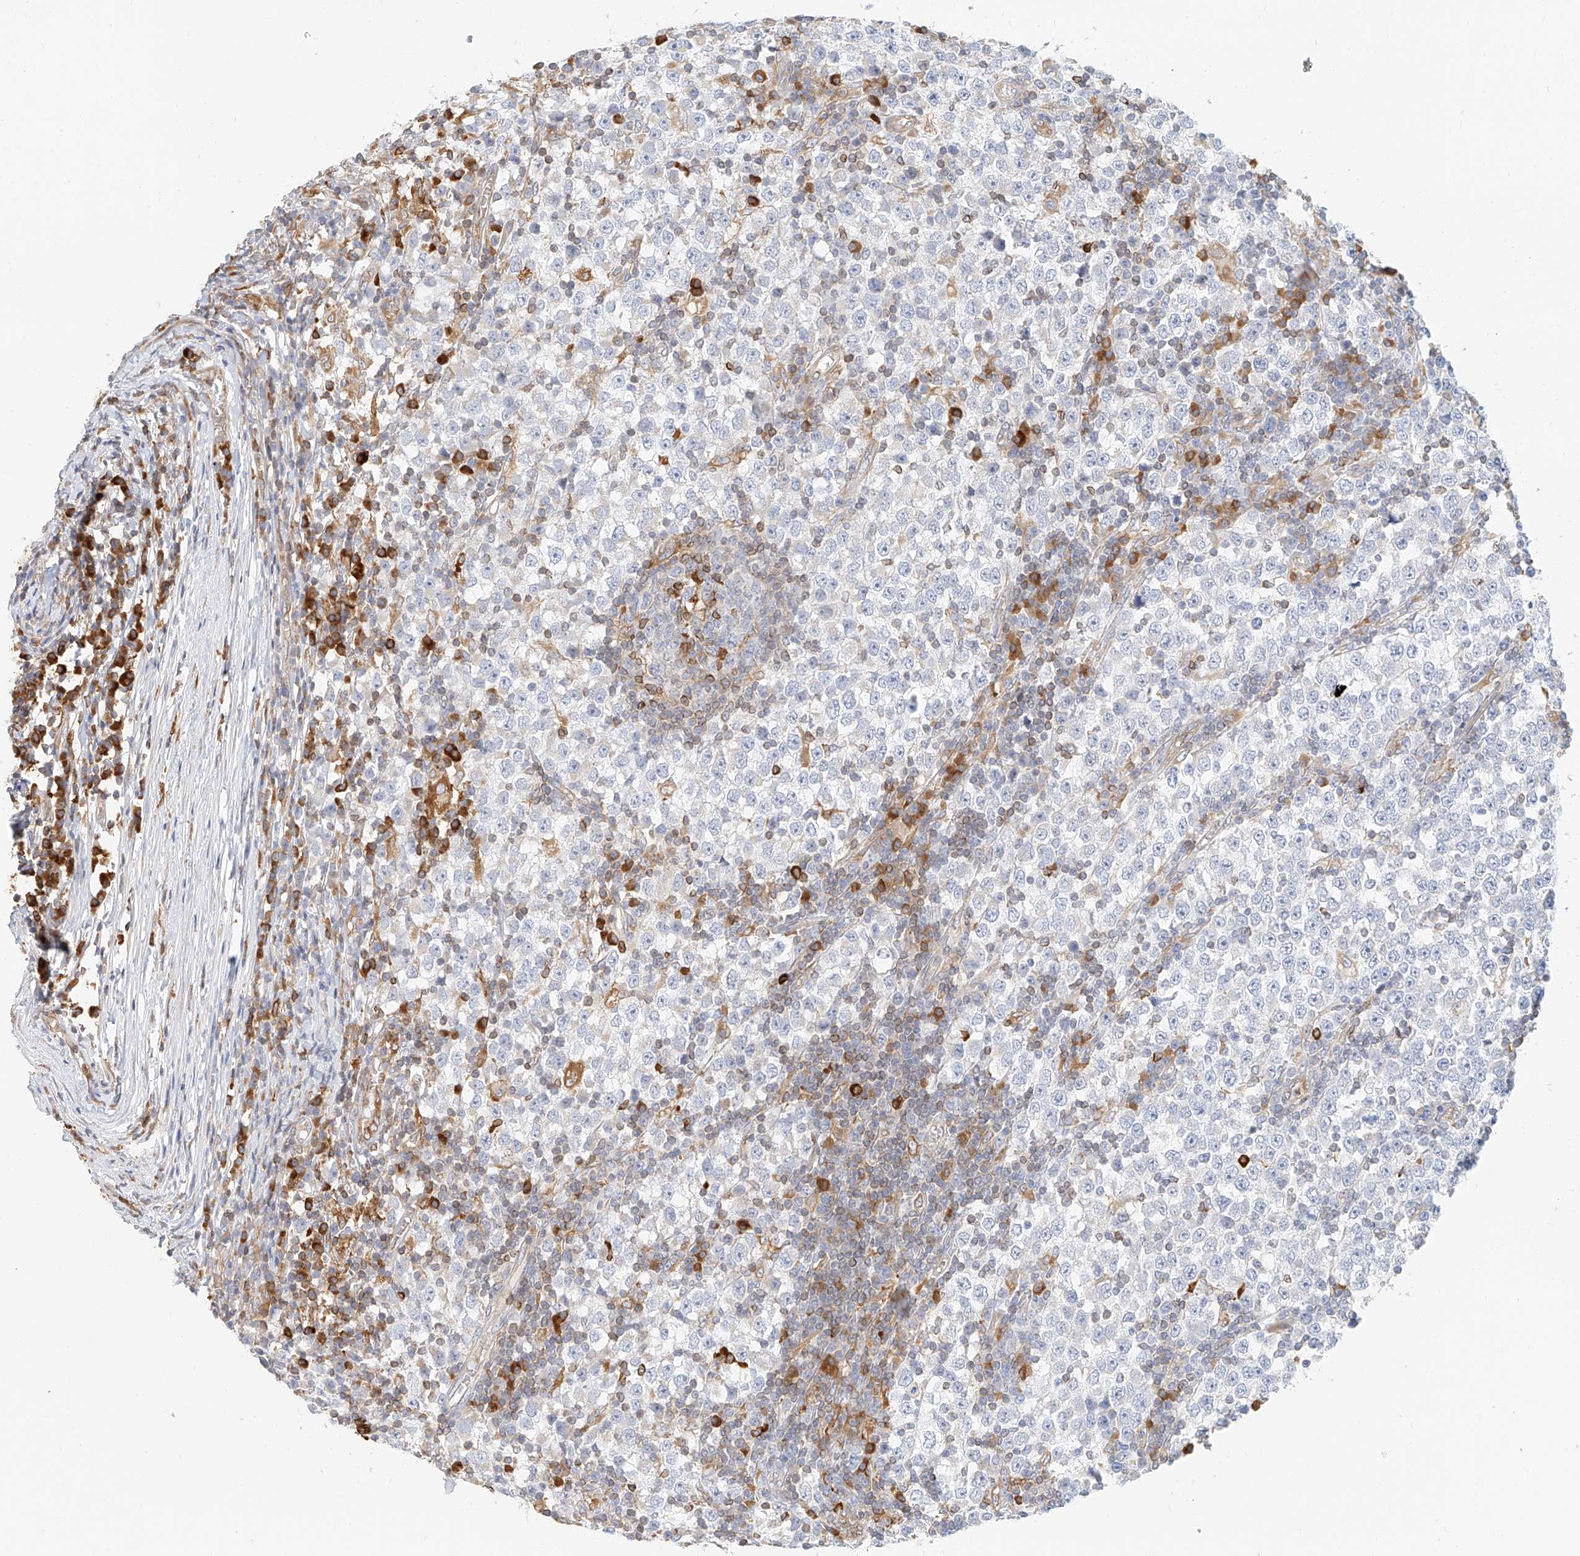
{"staining": {"intensity": "negative", "quantity": "none", "location": "none"}, "tissue": "testis cancer", "cell_type": "Tumor cells", "image_type": "cancer", "snomed": [{"axis": "morphology", "description": "Seminoma, NOS"}, {"axis": "topography", "description": "Testis"}], "caption": "Immunohistochemistry (IHC) image of testis cancer stained for a protein (brown), which exhibits no positivity in tumor cells. The staining was performed using DAB (3,3'-diaminobenzidine) to visualize the protein expression in brown, while the nuclei were stained in blue with hematoxylin (Magnification: 20x).", "gene": "DHRS7", "patient": {"sex": "male", "age": 65}}